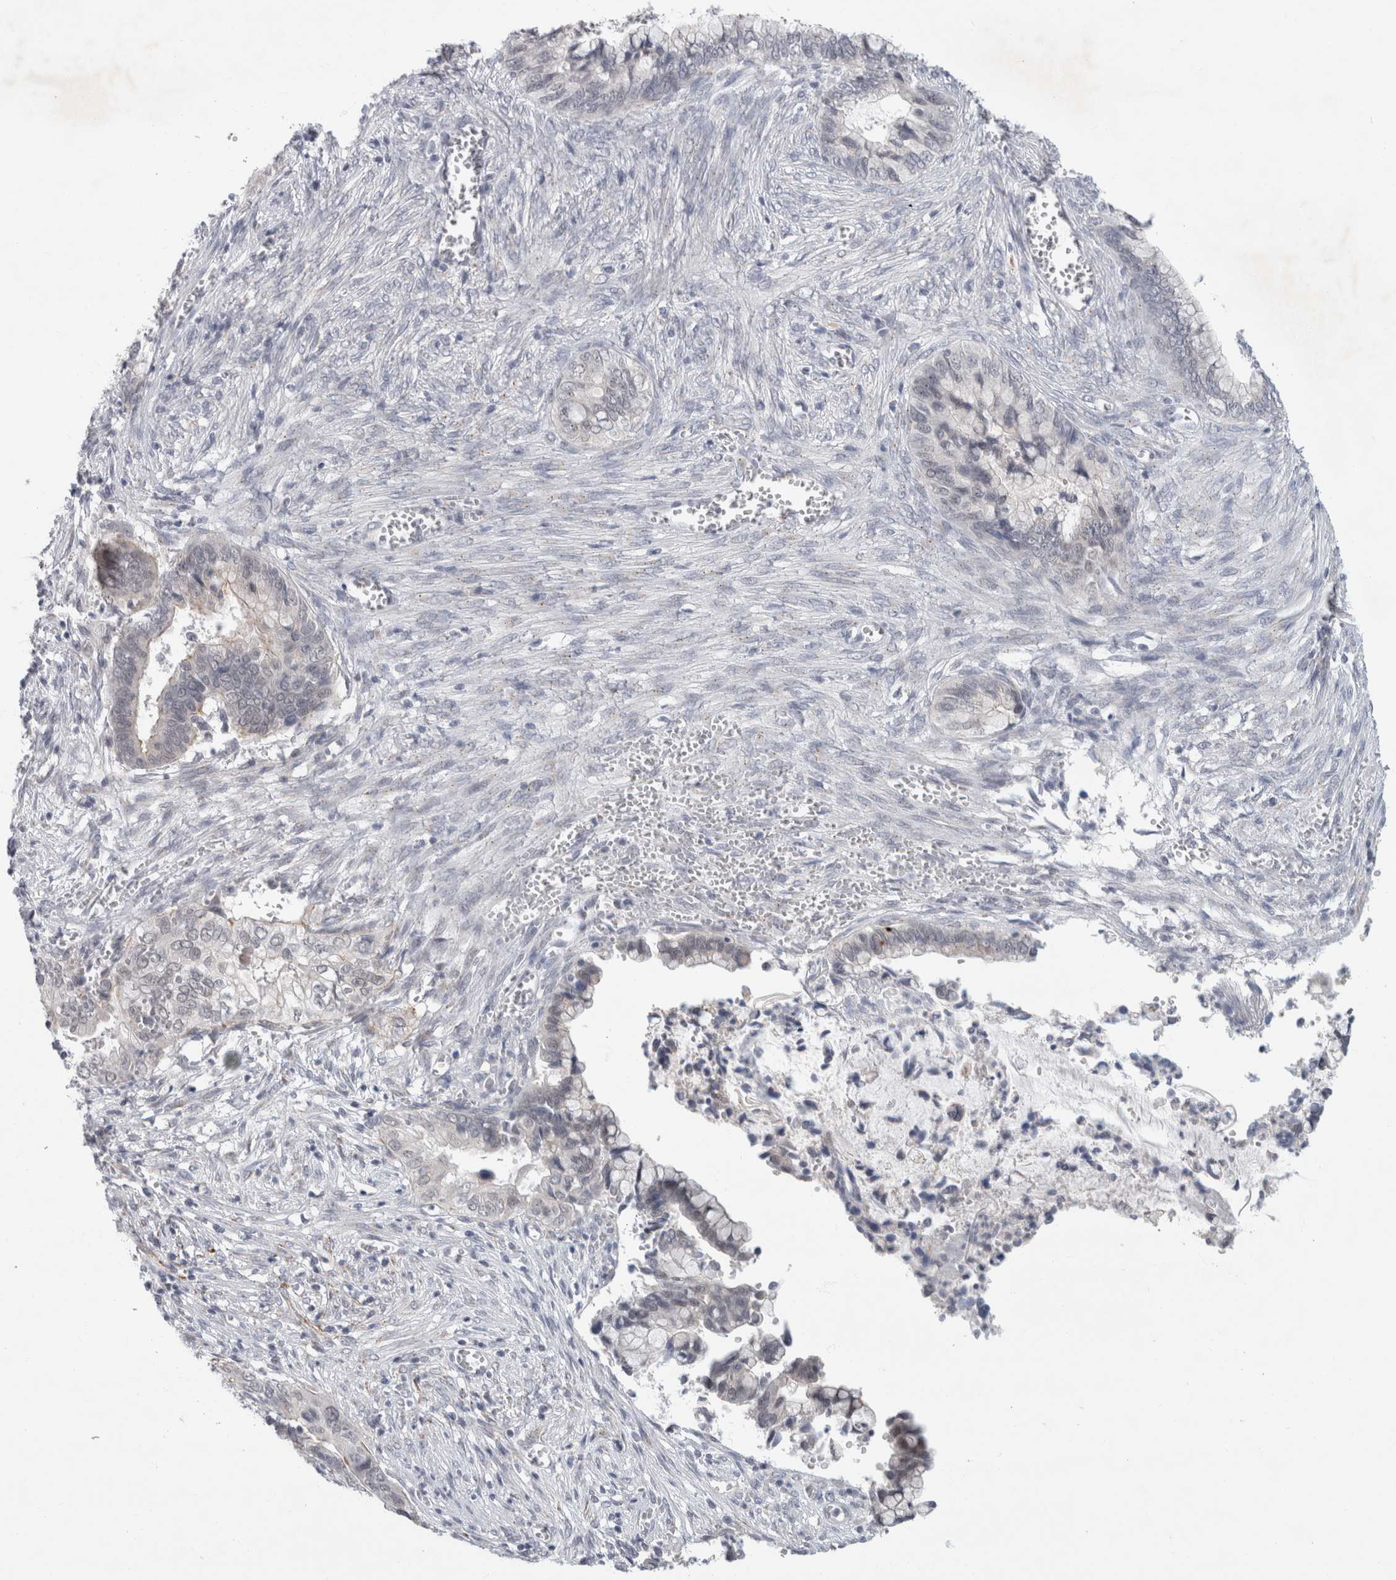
{"staining": {"intensity": "negative", "quantity": "none", "location": "none"}, "tissue": "cervical cancer", "cell_type": "Tumor cells", "image_type": "cancer", "snomed": [{"axis": "morphology", "description": "Adenocarcinoma, NOS"}, {"axis": "topography", "description": "Cervix"}], "caption": "An immunohistochemistry (IHC) micrograph of cervical cancer (adenocarcinoma) is shown. There is no staining in tumor cells of cervical cancer (adenocarcinoma).", "gene": "NIPA1", "patient": {"sex": "female", "age": 44}}